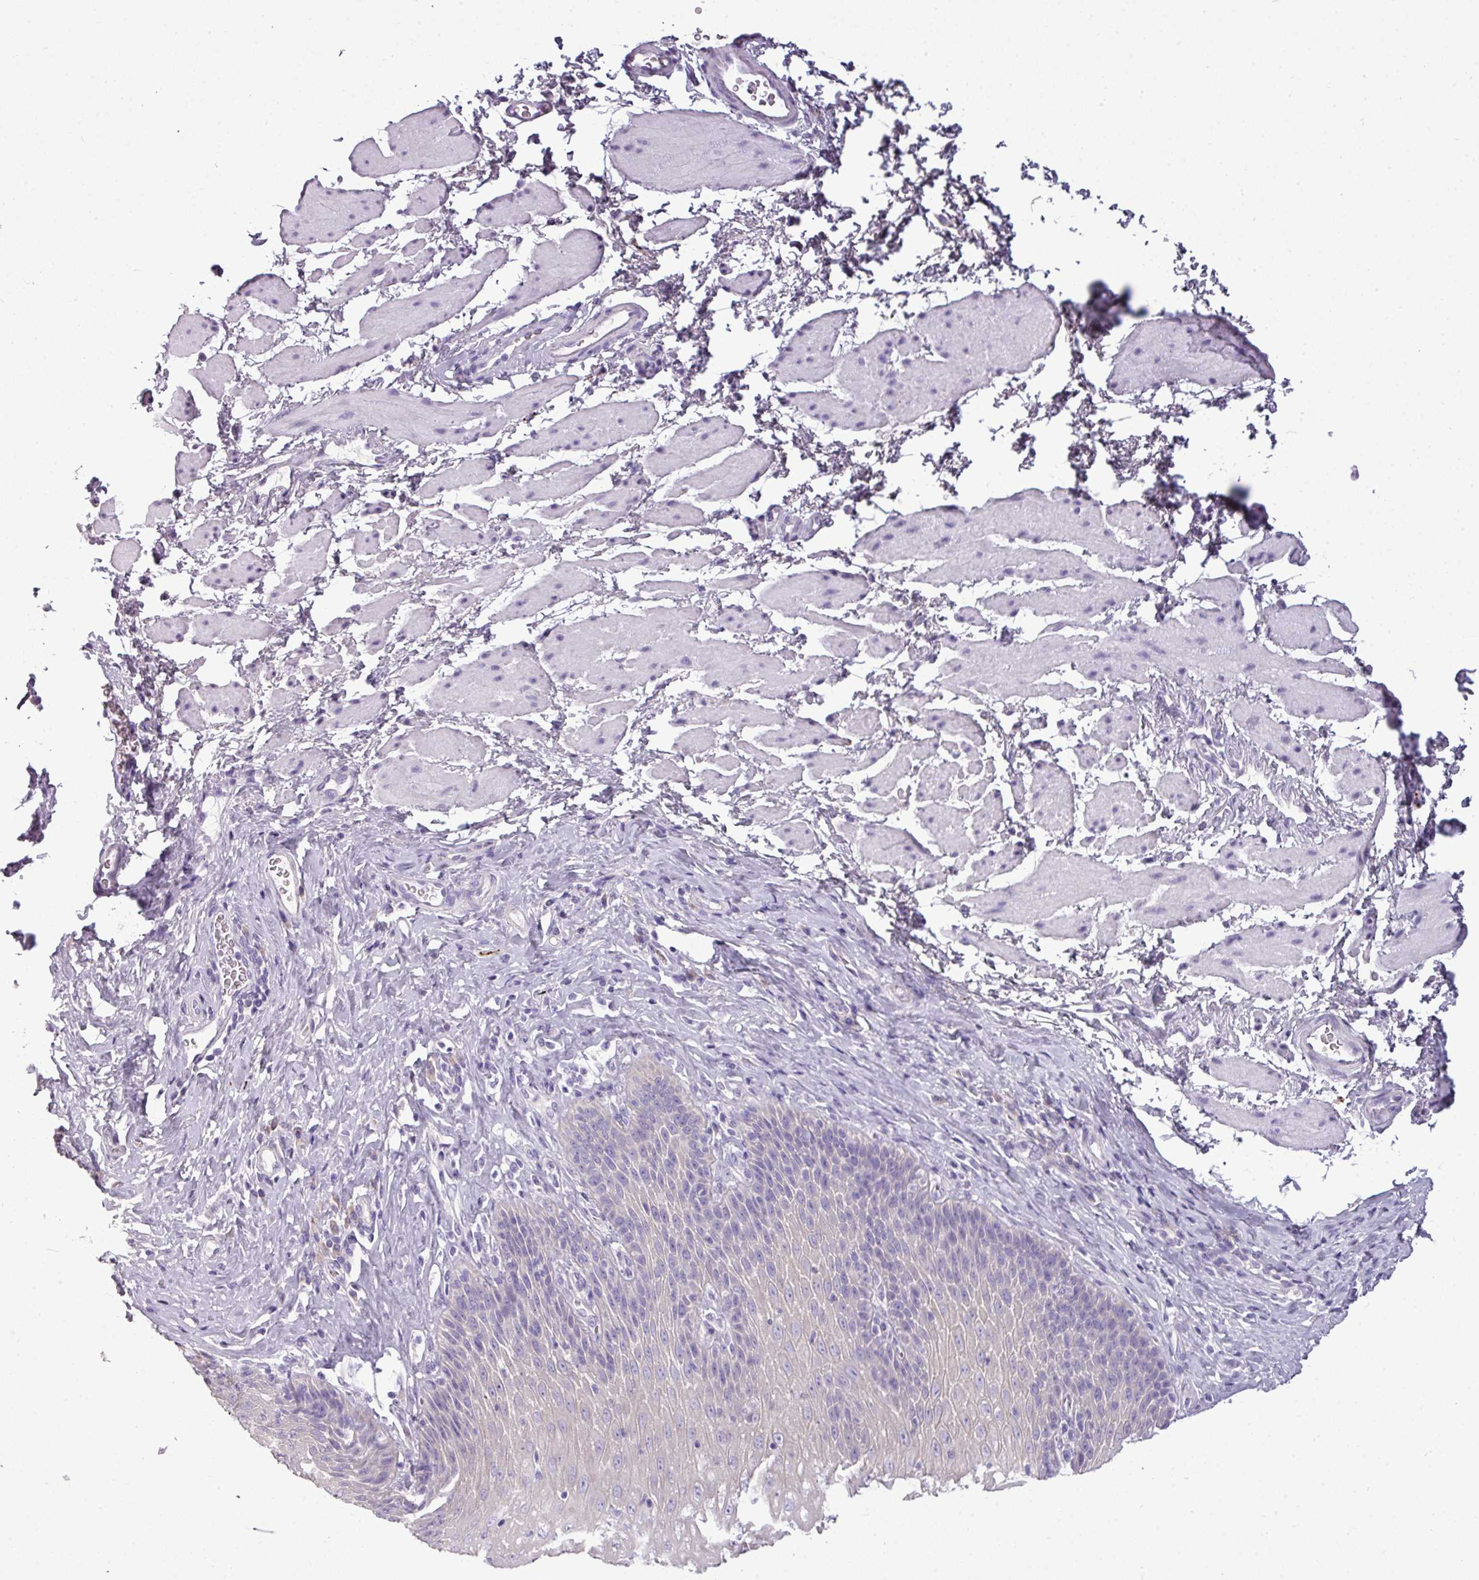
{"staining": {"intensity": "negative", "quantity": "none", "location": "none"}, "tissue": "esophagus", "cell_type": "Squamous epithelial cells", "image_type": "normal", "snomed": [{"axis": "morphology", "description": "Normal tissue, NOS"}, {"axis": "topography", "description": "Esophagus"}], "caption": "IHC image of benign esophagus: human esophagus stained with DAB (3,3'-diaminobenzidine) exhibits no significant protein expression in squamous epithelial cells.", "gene": "DNAAF9", "patient": {"sex": "female", "age": 61}}